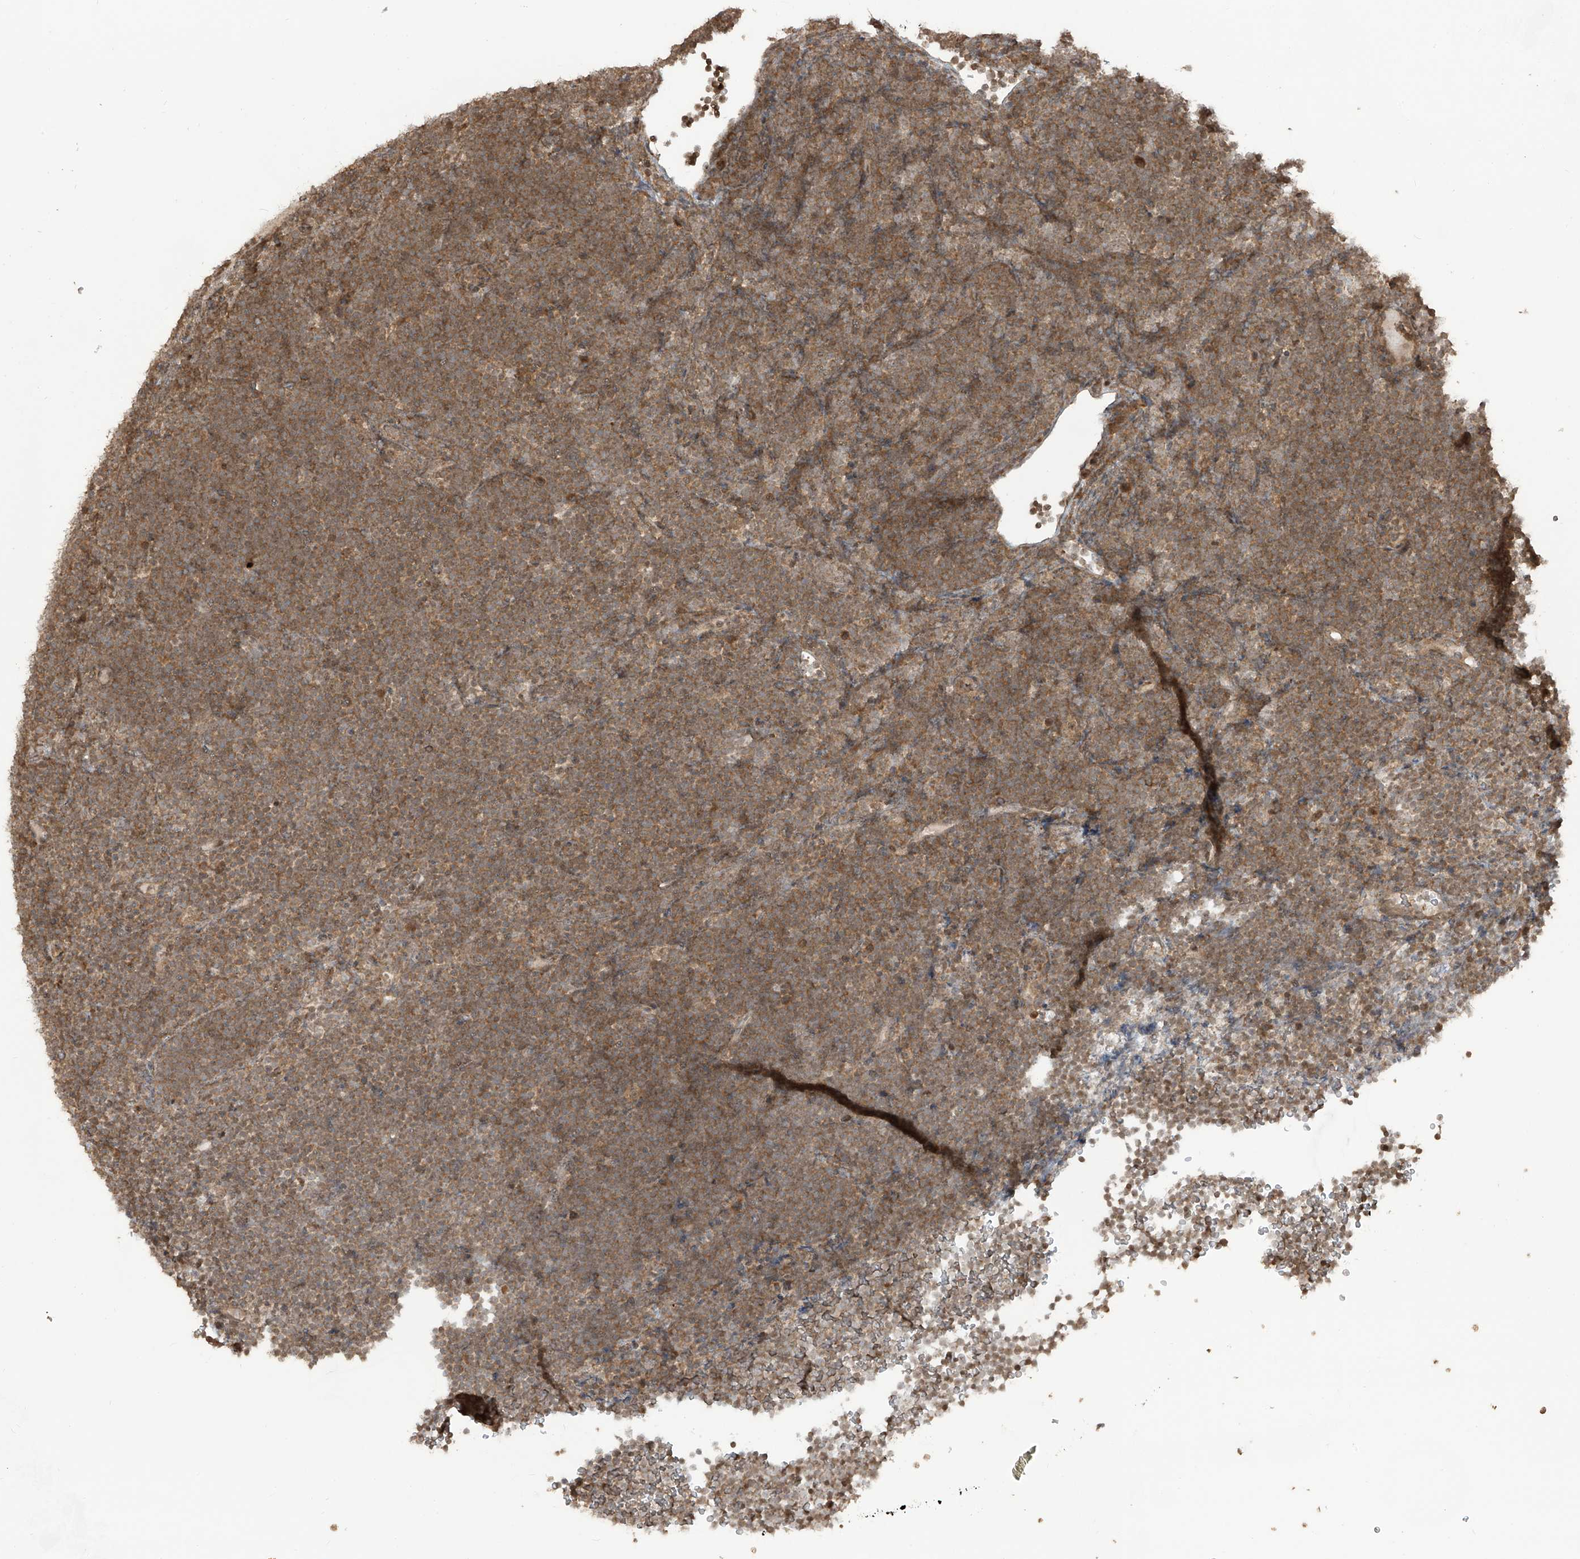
{"staining": {"intensity": "moderate", "quantity": ">75%", "location": "cytoplasmic/membranous"}, "tissue": "lymphoma", "cell_type": "Tumor cells", "image_type": "cancer", "snomed": [{"axis": "morphology", "description": "Malignant lymphoma, non-Hodgkin's type, High grade"}, {"axis": "topography", "description": "Lymph node"}], "caption": "An immunohistochemistry (IHC) histopathology image of tumor tissue is shown. Protein staining in brown highlights moderate cytoplasmic/membranous positivity in lymphoma within tumor cells.", "gene": "CARF", "patient": {"sex": "male", "age": 13}}